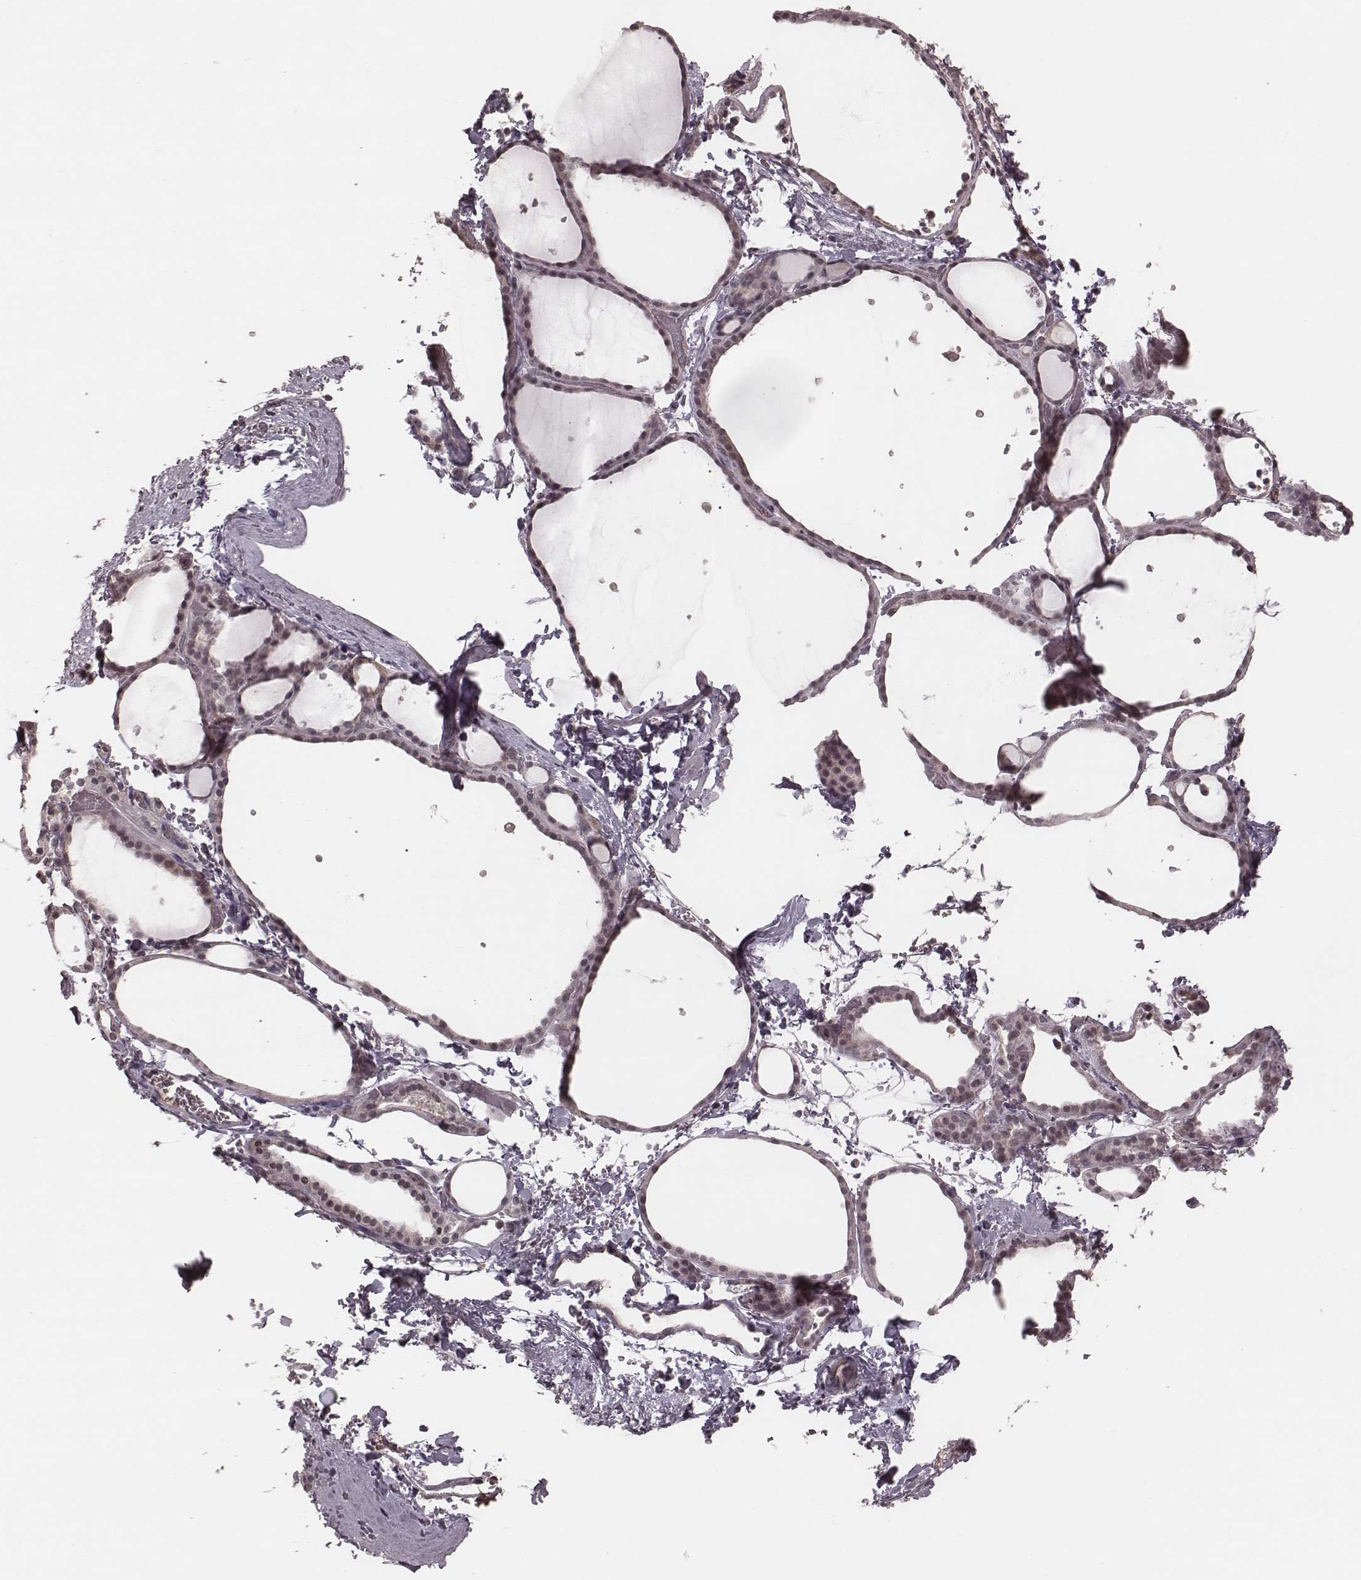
{"staining": {"intensity": "negative", "quantity": "none", "location": "none"}, "tissue": "thyroid gland", "cell_type": "Glandular cells", "image_type": "normal", "snomed": [{"axis": "morphology", "description": "Normal tissue, NOS"}, {"axis": "topography", "description": "Thyroid gland"}], "caption": "This image is of unremarkable thyroid gland stained with immunohistochemistry (IHC) to label a protein in brown with the nuclei are counter-stained blue. There is no staining in glandular cells. (IHC, brightfield microscopy, high magnification).", "gene": "IL5", "patient": {"sex": "female", "age": 36}}